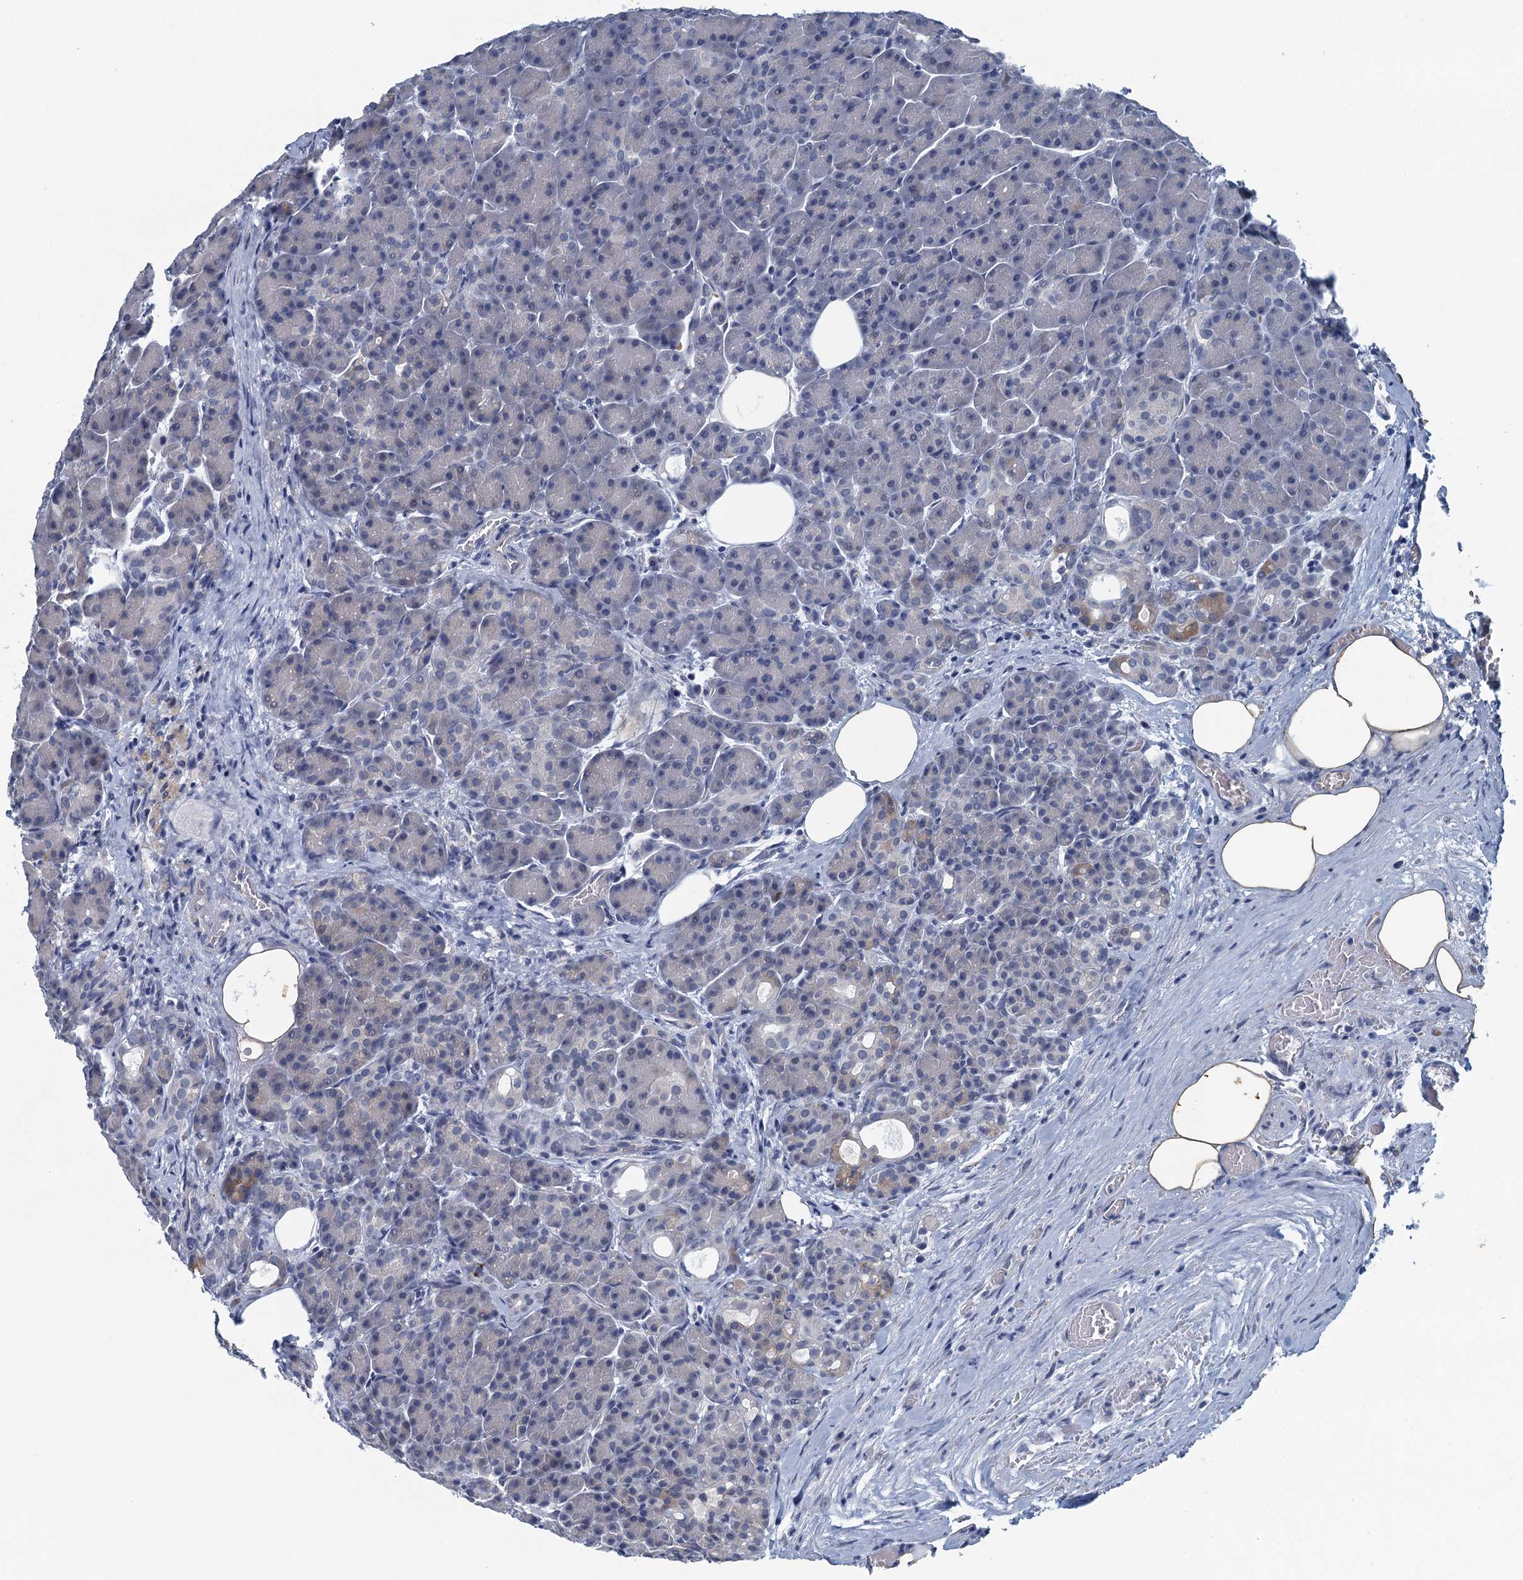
{"staining": {"intensity": "negative", "quantity": "none", "location": "none"}, "tissue": "pancreas", "cell_type": "Exocrine glandular cells", "image_type": "normal", "snomed": [{"axis": "morphology", "description": "Normal tissue, NOS"}, {"axis": "topography", "description": "Pancreas"}], "caption": "Immunohistochemical staining of unremarkable pancreas shows no significant positivity in exocrine glandular cells.", "gene": "C16orf95", "patient": {"sex": "male", "age": 63}}